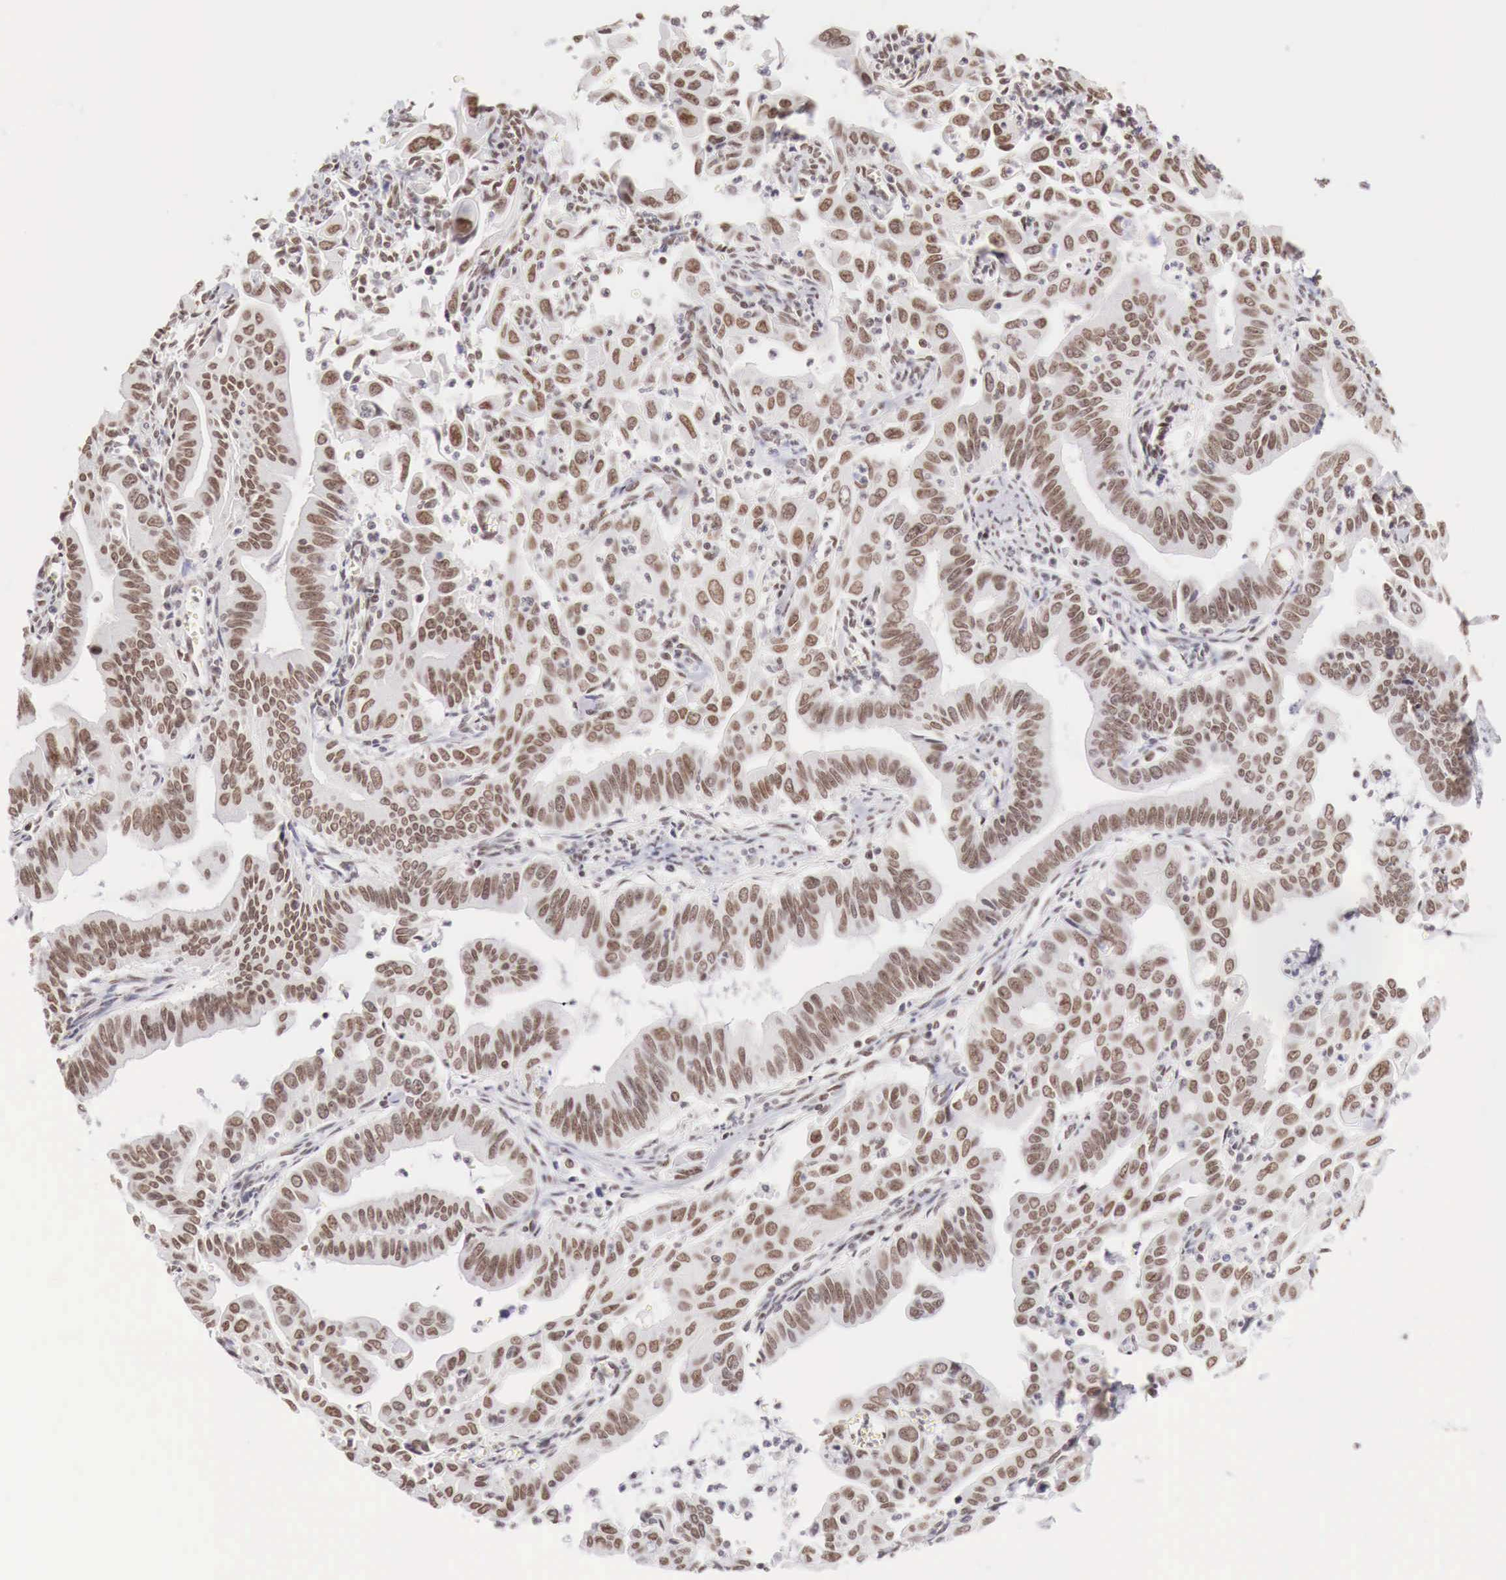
{"staining": {"intensity": "moderate", "quantity": "25%-75%", "location": "nuclear"}, "tissue": "cervical cancer", "cell_type": "Tumor cells", "image_type": "cancer", "snomed": [{"axis": "morphology", "description": "Normal tissue, NOS"}, {"axis": "morphology", "description": "Adenocarcinoma, NOS"}, {"axis": "topography", "description": "Cervix"}], "caption": "This photomicrograph shows immunohistochemistry staining of human cervical cancer, with medium moderate nuclear staining in about 25%-75% of tumor cells.", "gene": "PHF14", "patient": {"sex": "female", "age": 34}}